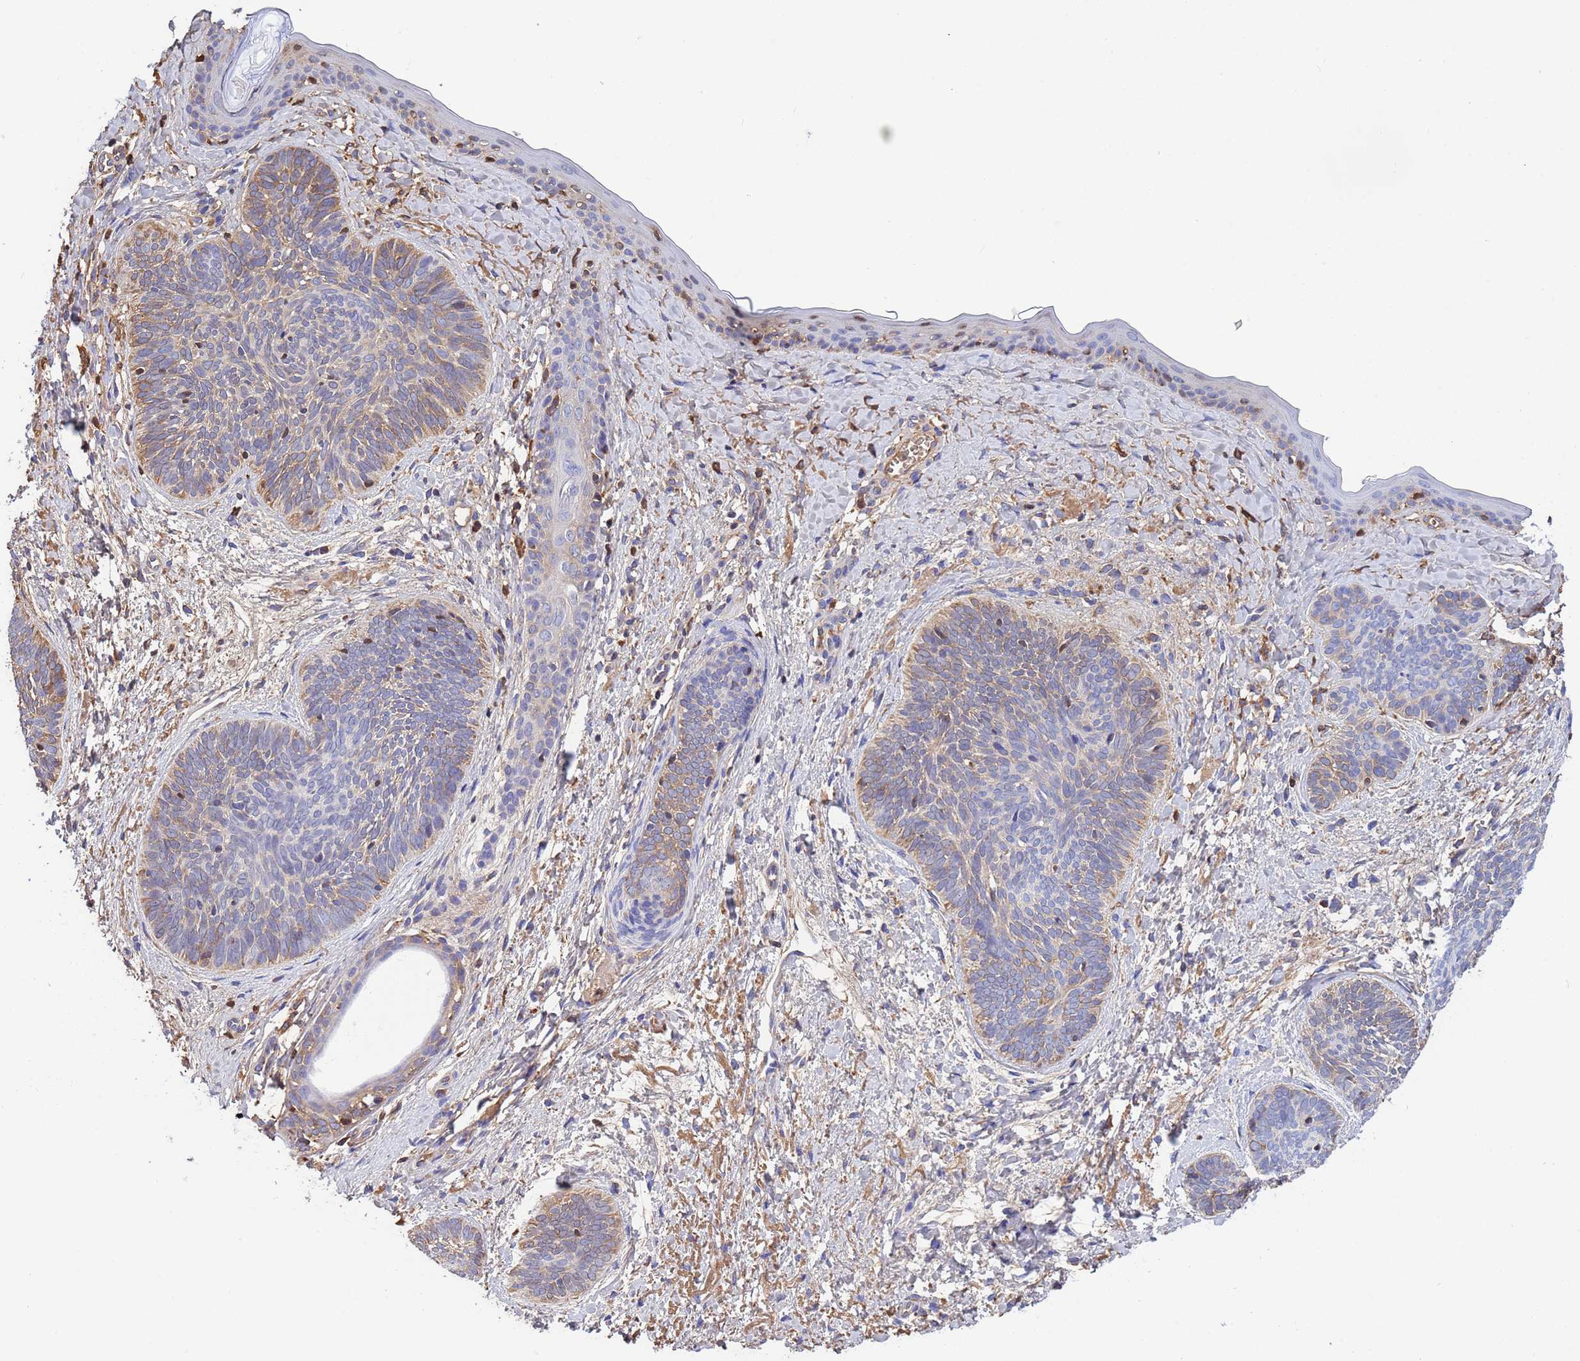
{"staining": {"intensity": "weak", "quantity": "<25%", "location": "cytoplasmic/membranous"}, "tissue": "skin cancer", "cell_type": "Tumor cells", "image_type": "cancer", "snomed": [{"axis": "morphology", "description": "Basal cell carcinoma"}, {"axis": "topography", "description": "Skin"}], "caption": "High power microscopy image of an immunohistochemistry (IHC) image of basal cell carcinoma (skin), revealing no significant positivity in tumor cells.", "gene": "GLUD1", "patient": {"sex": "female", "age": 81}}